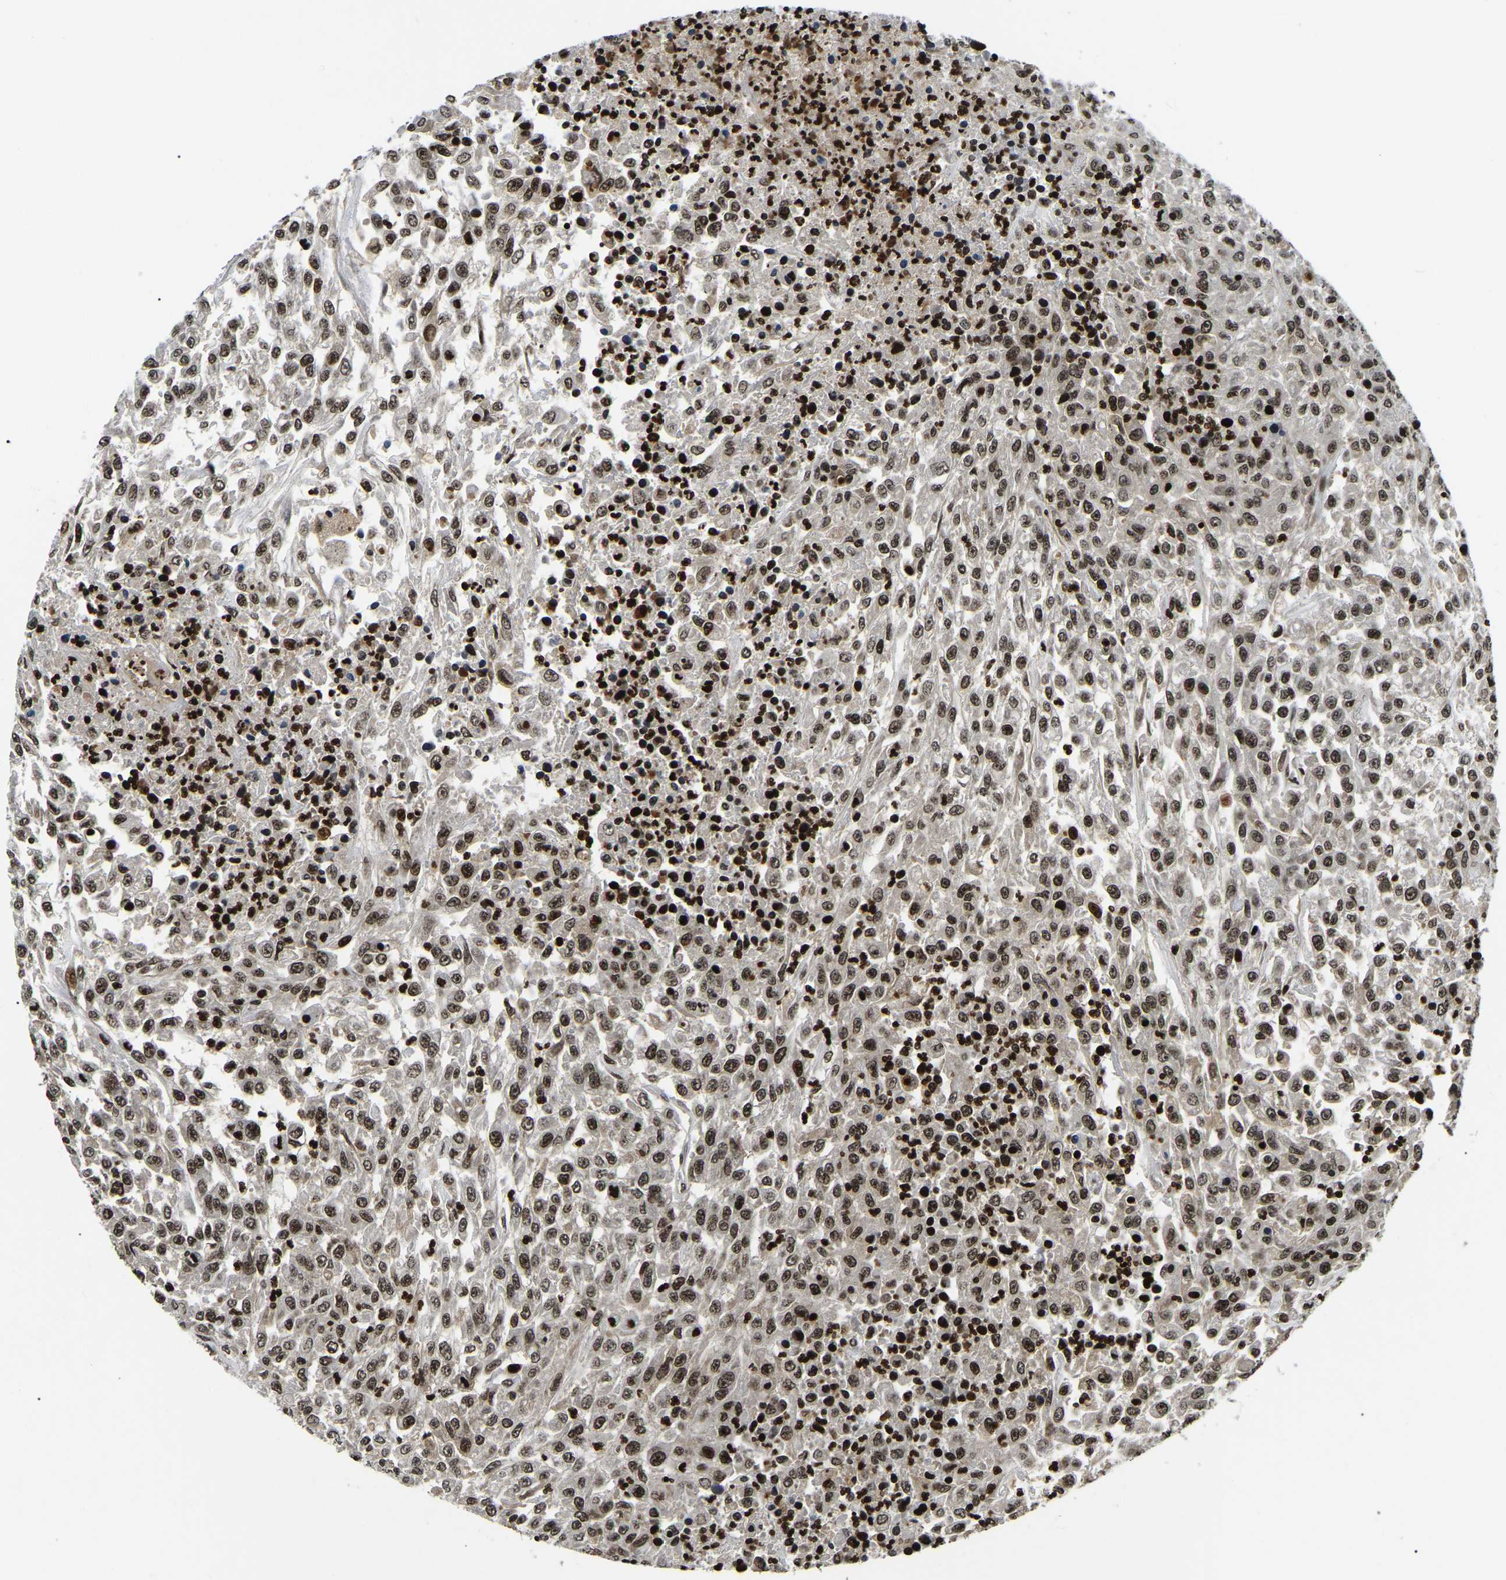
{"staining": {"intensity": "moderate", "quantity": ">75%", "location": "nuclear"}, "tissue": "urothelial cancer", "cell_type": "Tumor cells", "image_type": "cancer", "snomed": [{"axis": "morphology", "description": "Urothelial carcinoma, High grade"}, {"axis": "topography", "description": "Urinary bladder"}], "caption": "Human urothelial cancer stained with a brown dye displays moderate nuclear positive positivity in approximately >75% of tumor cells.", "gene": "LRRC61", "patient": {"sex": "male", "age": 46}}